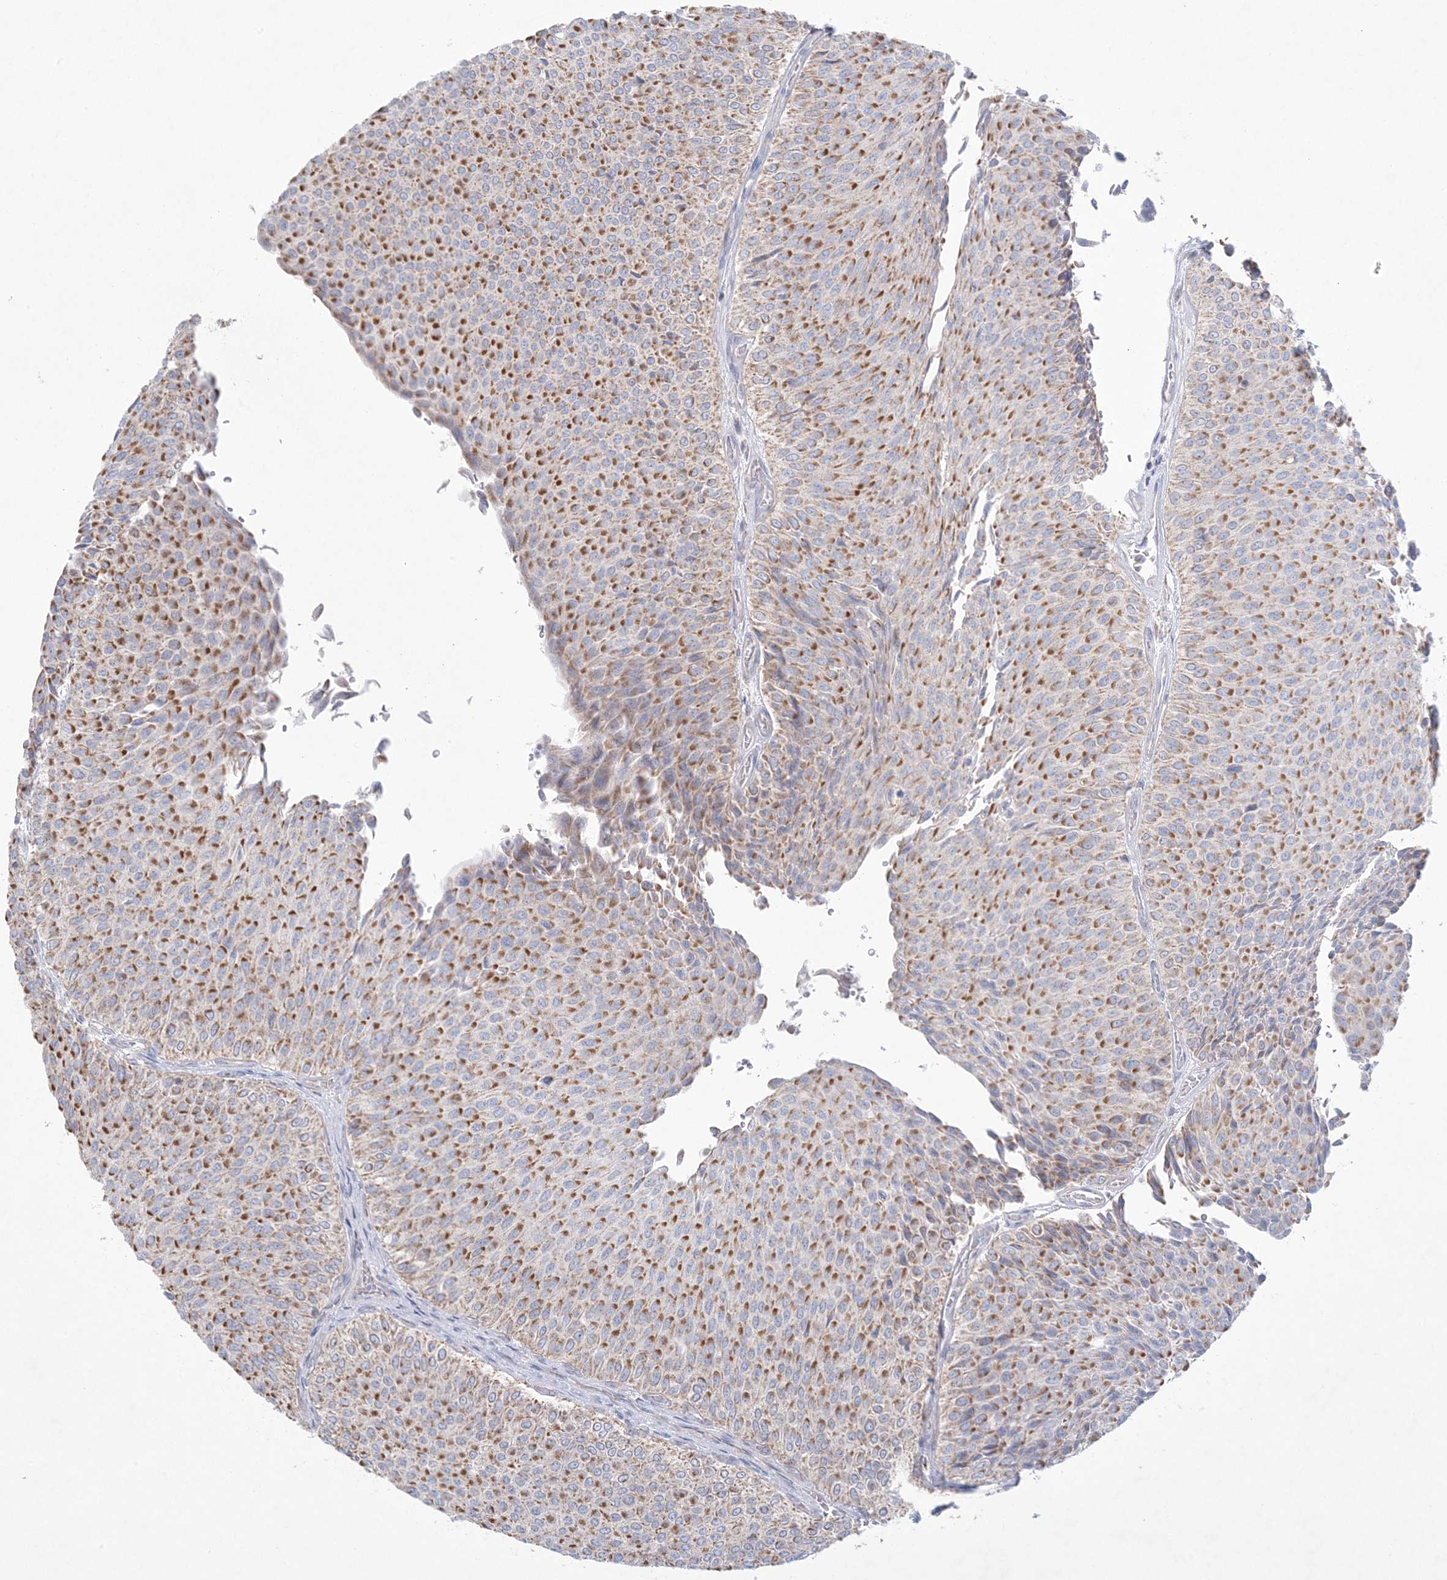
{"staining": {"intensity": "moderate", "quantity": ">75%", "location": "cytoplasmic/membranous"}, "tissue": "urothelial cancer", "cell_type": "Tumor cells", "image_type": "cancer", "snomed": [{"axis": "morphology", "description": "Urothelial carcinoma, Low grade"}, {"axis": "topography", "description": "Urinary bladder"}], "caption": "Protein expression by IHC shows moderate cytoplasmic/membranous staining in approximately >75% of tumor cells in urothelial carcinoma (low-grade).", "gene": "KCTD6", "patient": {"sex": "male", "age": 78}}